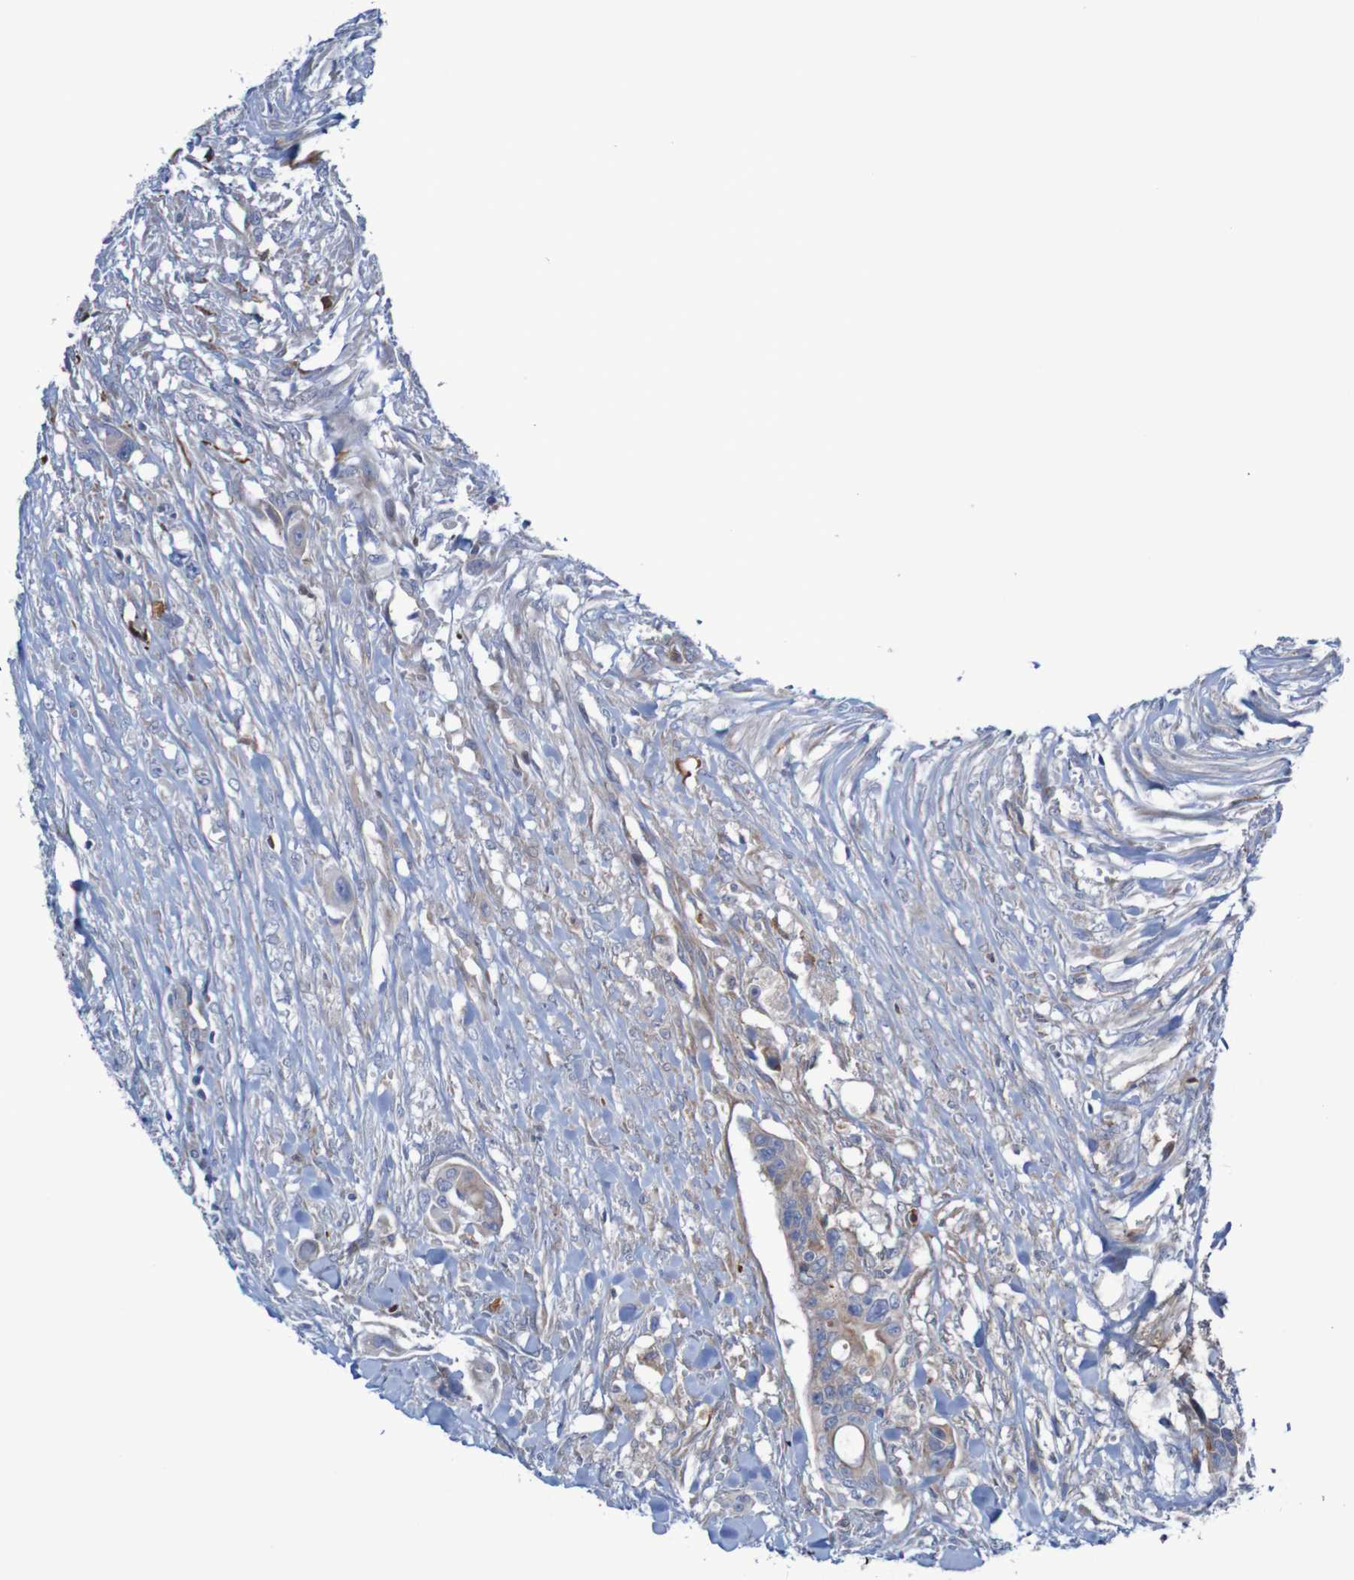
{"staining": {"intensity": "weak", "quantity": ">75%", "location": "cytoplasmic/membranous"}, "tissue": "colorectal cancer", "cell_type": "Tumor cells", "image_type": "cancer", "snomed": [{"axis": "morphology", "description": "Adenocarcinoma, NOS"}, {"axis": "topography", "description": "Colon"}], "caption": "Colorectal adenocarcinoma stained with a protein marker displays weak staining in tumor cells.", "gene": "ANGPT4", "patient": {"sex": "female", "age": 57}}